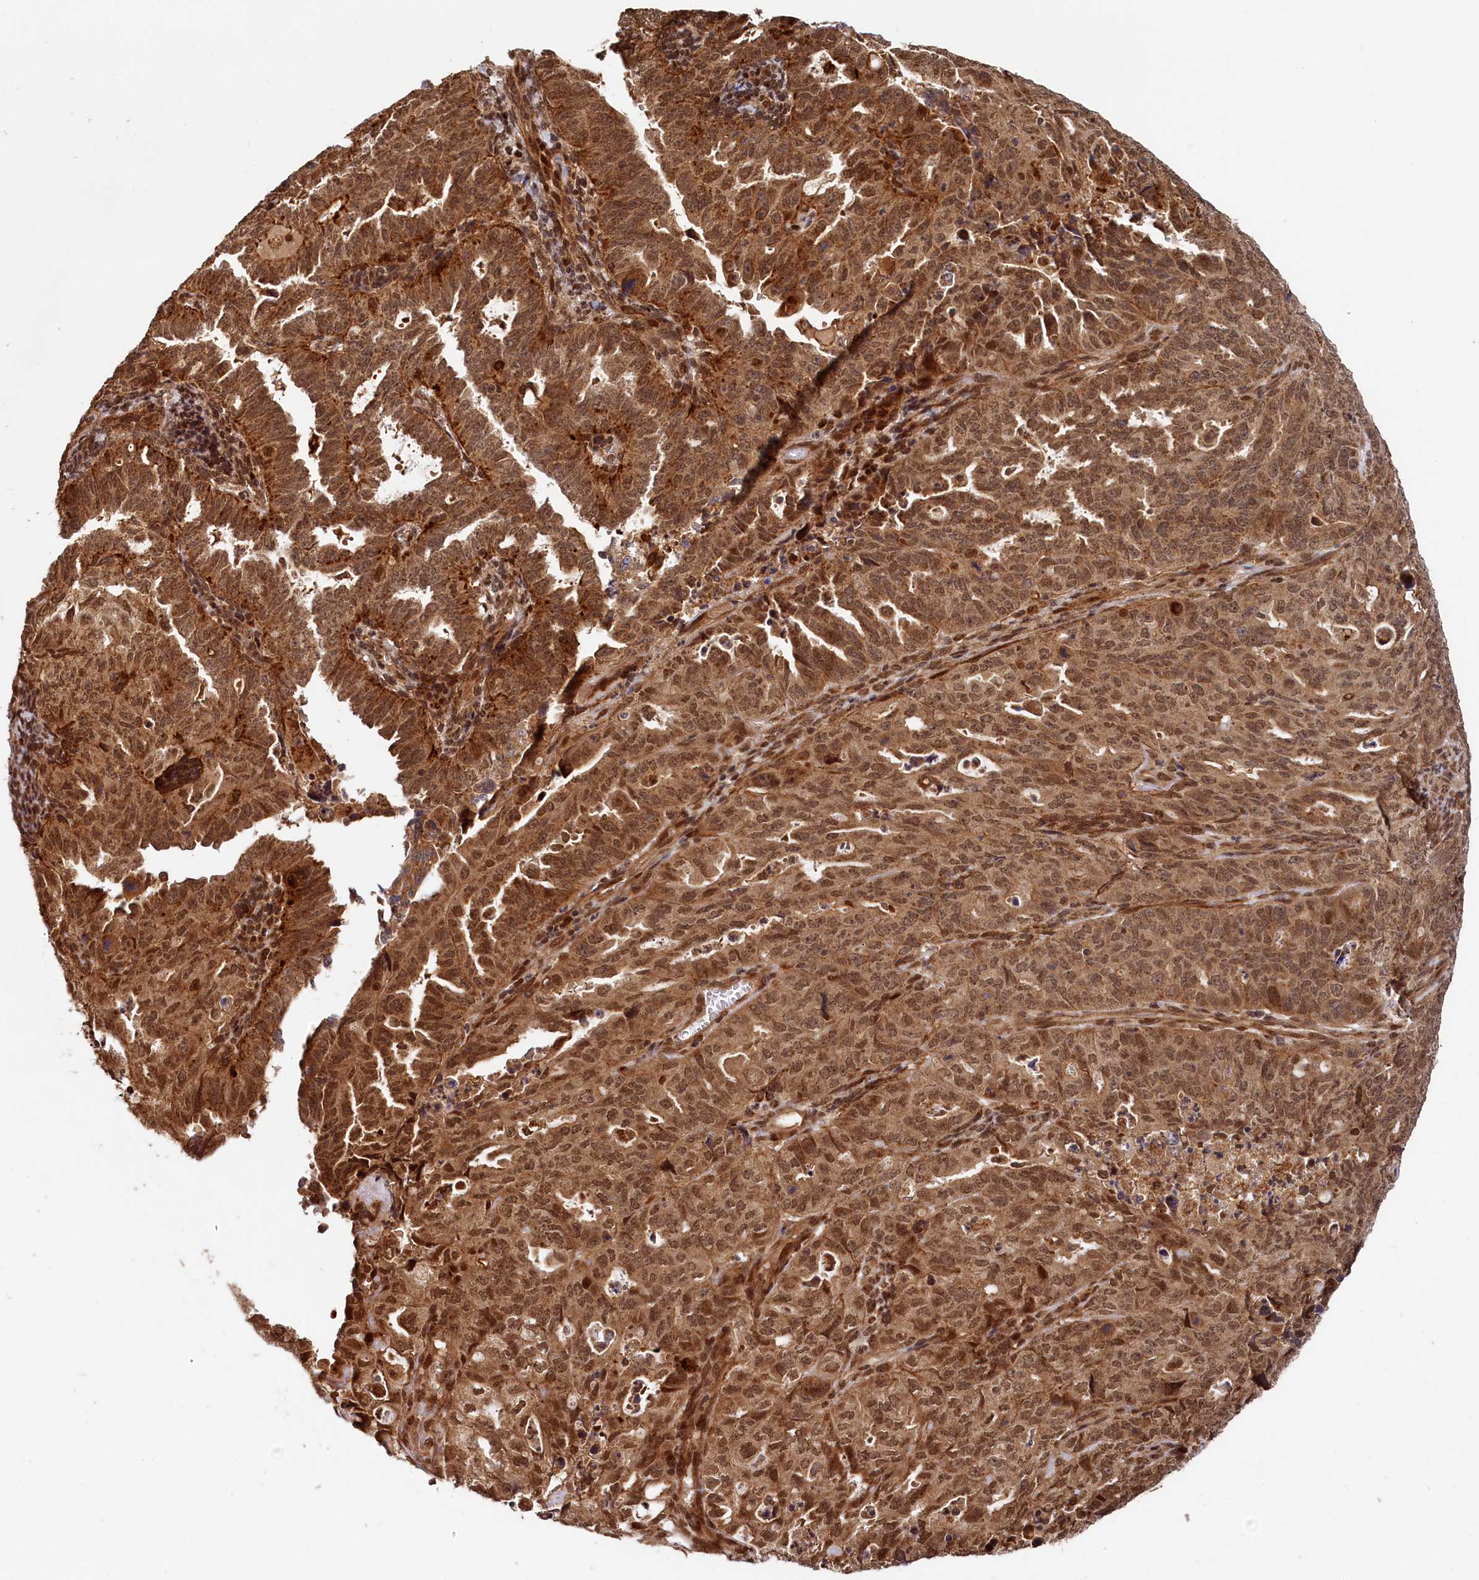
{"staining": {"intensity": "strong", "quantity": ">75%", "location": "cytoplasmic/membranous,nuclear"}, "tissue": "endometrial cancer", "cell_type": "Tumor cells", "image_type": "cancer", "snomed": [{"axis": "morphology", "description": "Adenocarcinoma, NOS"}, {"axis": "topography", "description": "Endometrium"}], "caption": "This image displays immunohistochemistry staining of endometrial cancer, with high strong cytoplasmic/membranous and nuclear expression in approximately >75% of tumor cells.", "gene": "TRIM23", "patient": {"sex": "female", "age": 65}}